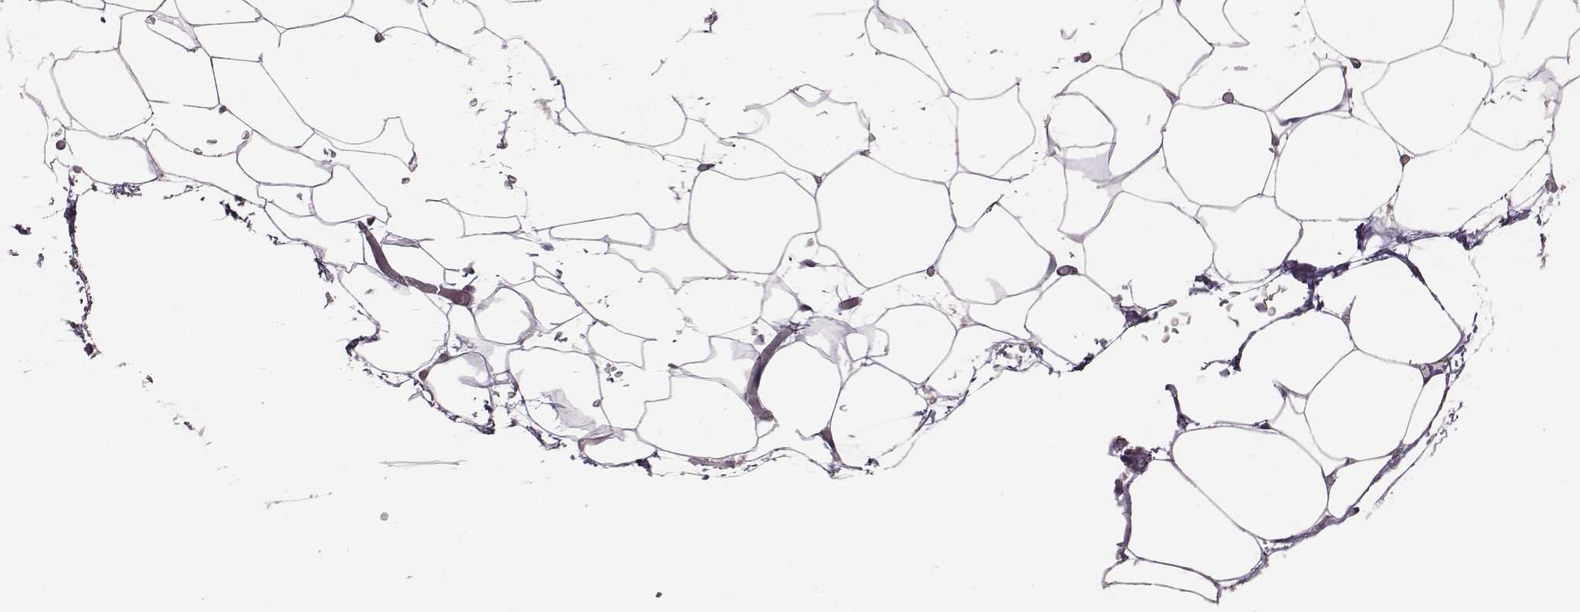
{"staining": {"intensity": "negative", "quantity": "none", "location": "none"}, "tissue": "adipose tissue", "cell_type": "Adipocytes", "image_type": "normal", "snomed": [{"axis": "morphology", "description": "Normal tissue, NOS"}, {"axis": "topography", "description": "Adipose tissue"}], "caption": "Normal adipose tissue was stained to show a protein in brown. There is no significant expression in adipocytes. The staining is performed using DAB brown chromogen with nuclei counter-stained in using hematoxylin.", "gene": "SELENOI", "patient": {"sex": "male", "age": 57}}